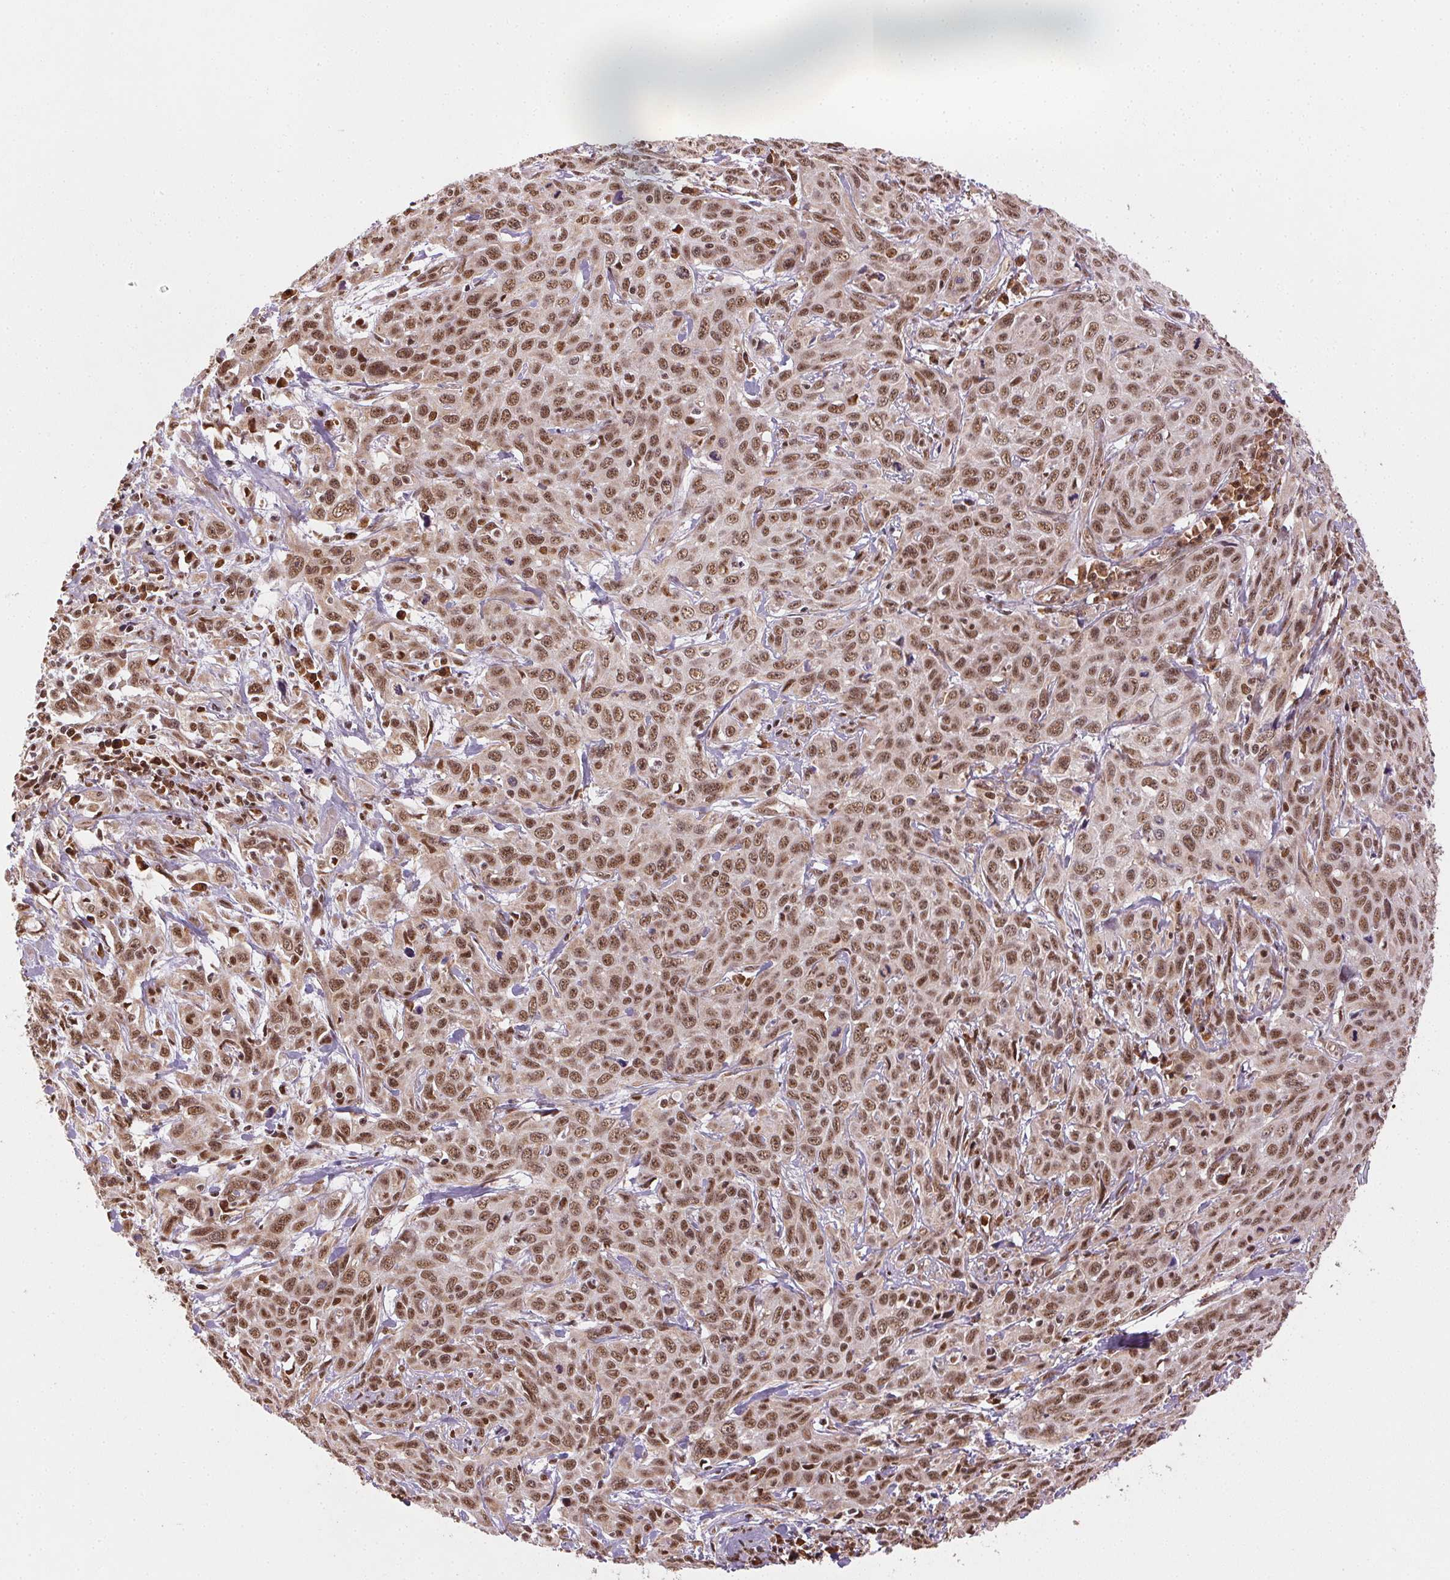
{"staining": {"intensity": "moderate", "quantity": ">75%", "location": "nuclear"}, "tissue": "cervical cancer", "cell_type": "Tumor cells", "image_type": "cancer", "snomed": [{"axis": "morphology", "description": "Squamous cell carcinoma, NOS"}, {"axis": "topography", "description": "Cervix"}], "caption": "Brown immunohistochemical staining in cervical squamous cell carcinoma exhibits moderate nuclear expression in about >75% of tumor cells.", "gene": "TREML4", "patient": {"sex": "female", "age": 38}}